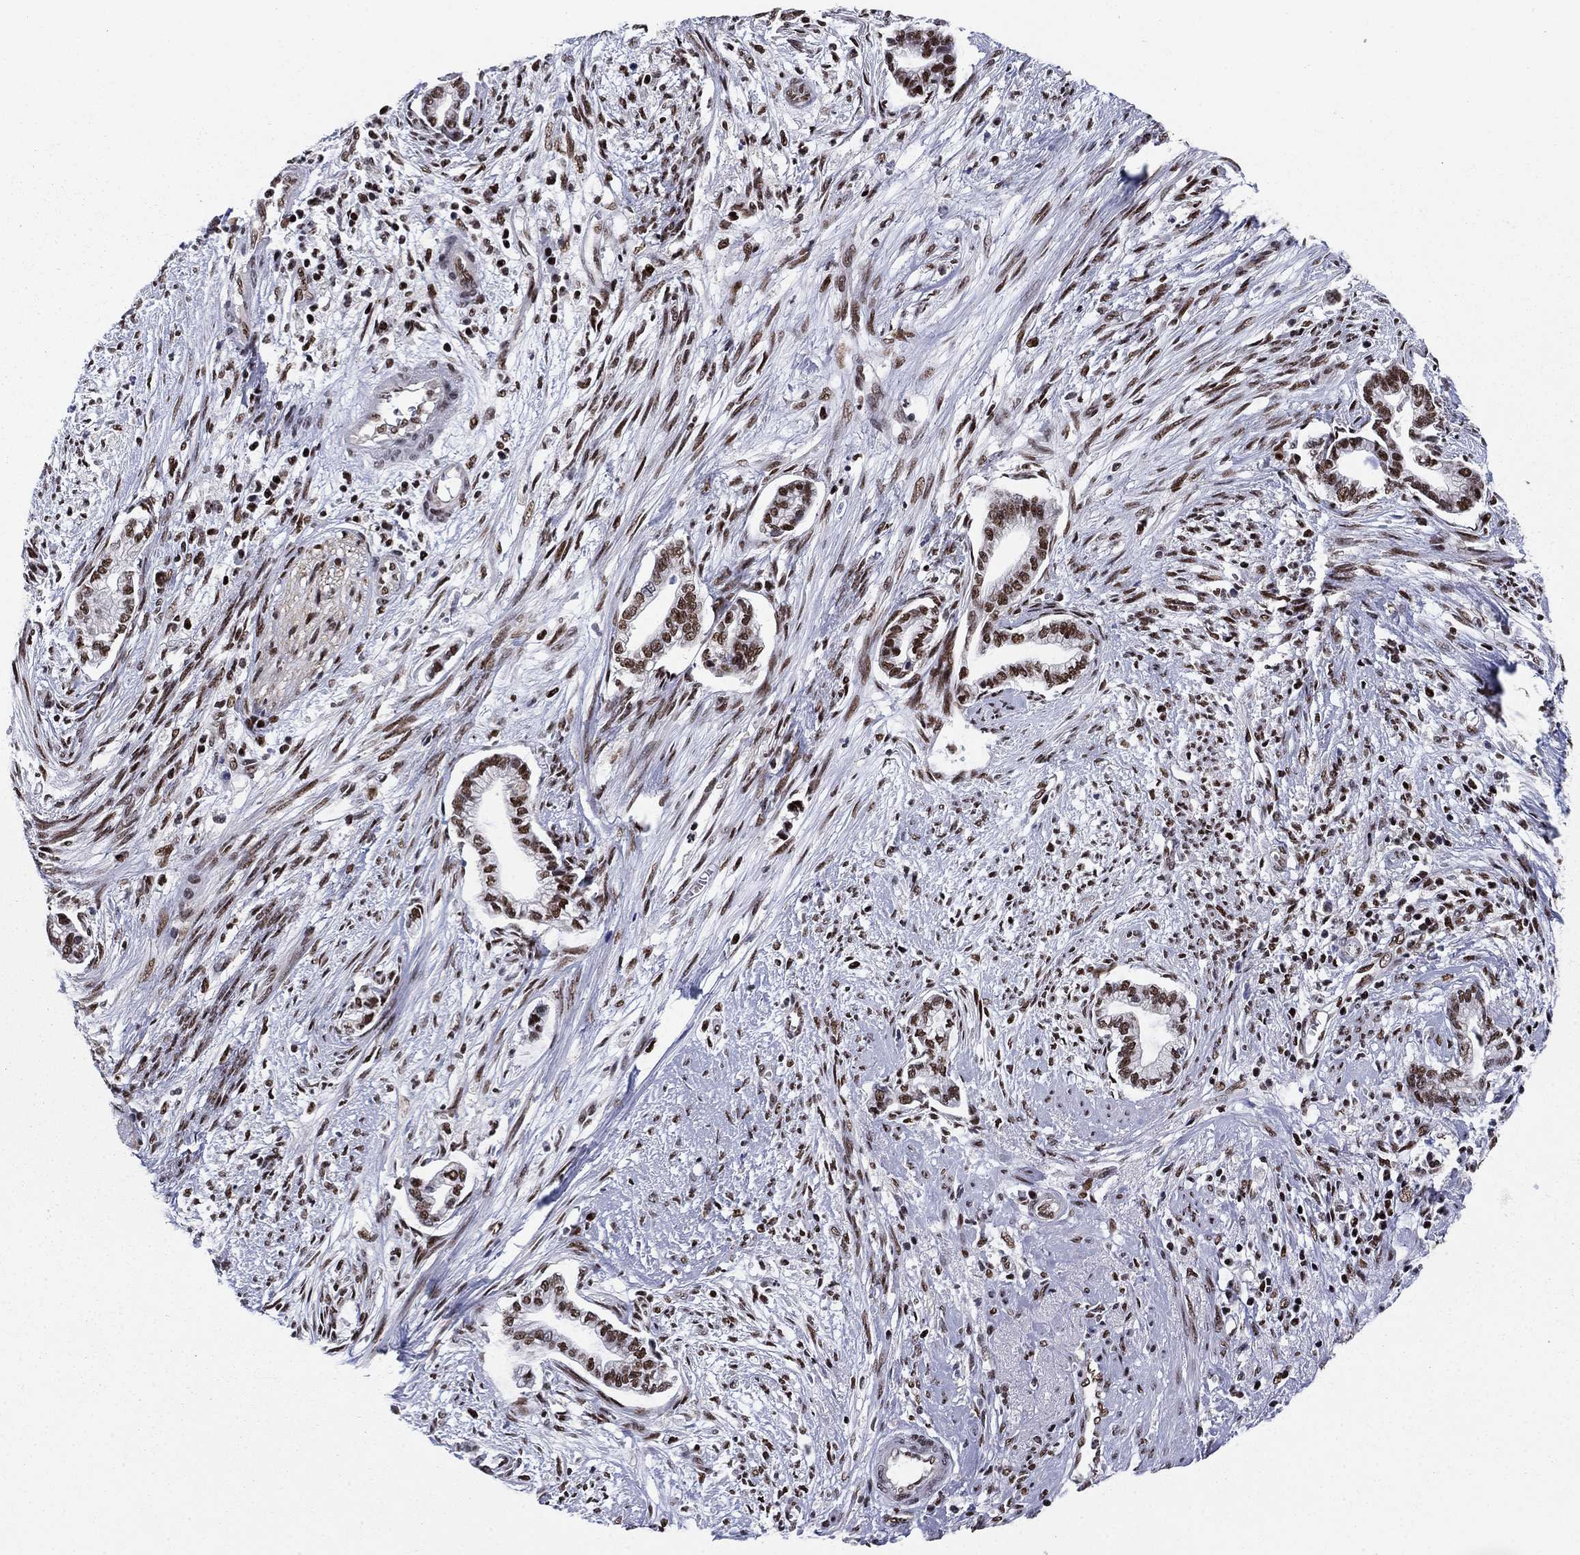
{"staining": {"intensity": "strong", "quantity": ">75%", "location": "nuclear"}, "tissue": "cervical cancer", "cell_type": "Tumor cells", "image_type": "cancer", "snomed": [{"axis": "morphology", "description": "Adenocarcinoma, NOS"}, {"axis": "topography", "description": "Cervix"}], "caption": "Cervical adenocarcinoma was stained to show a protein in brown. There is high levels of strong nuclear staining in approximately >75% of tumor cells.", "gene": "RPRD1B", "patient": {"sex": "female", "age": 62}}